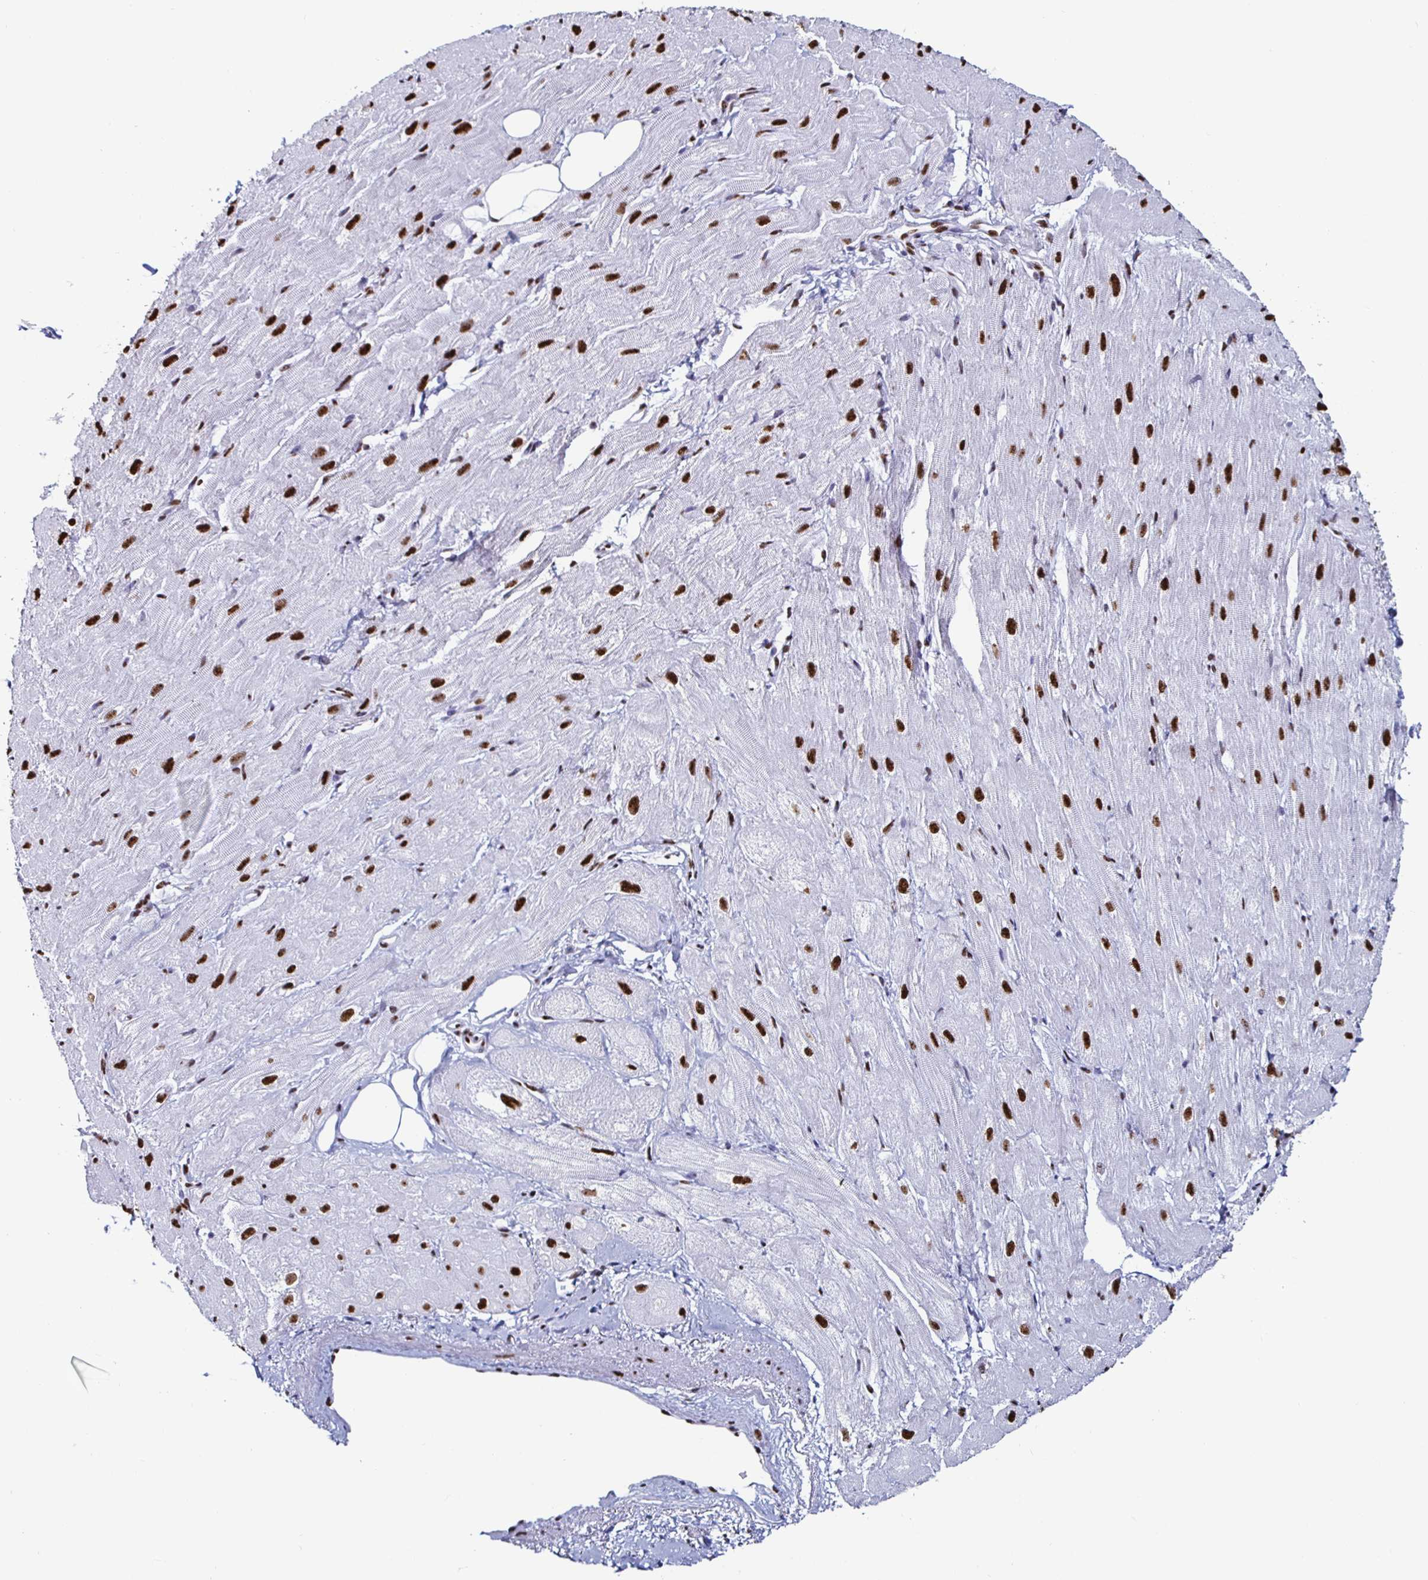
{"staining": {"intensity": "strong", "quantity": "25%-75%", "location": "nuclear"}, "tissue": "heart muscle", "cell_type": "Cardiomyocytes", "image_type": "normal", "snomed": [{"axis": "morphology", "description": "Normal tissue, NOS"}, {"axis": "topography", "description": "Heart"}], "caption": "Immunohistochemical staining of normal heart muscle demonstrates high levels of strong nuclear positivity in about 25%-75% of cardiomyocytes.", "gene": "DDX39B", "patient": {"sex": "male", "age": 62}}